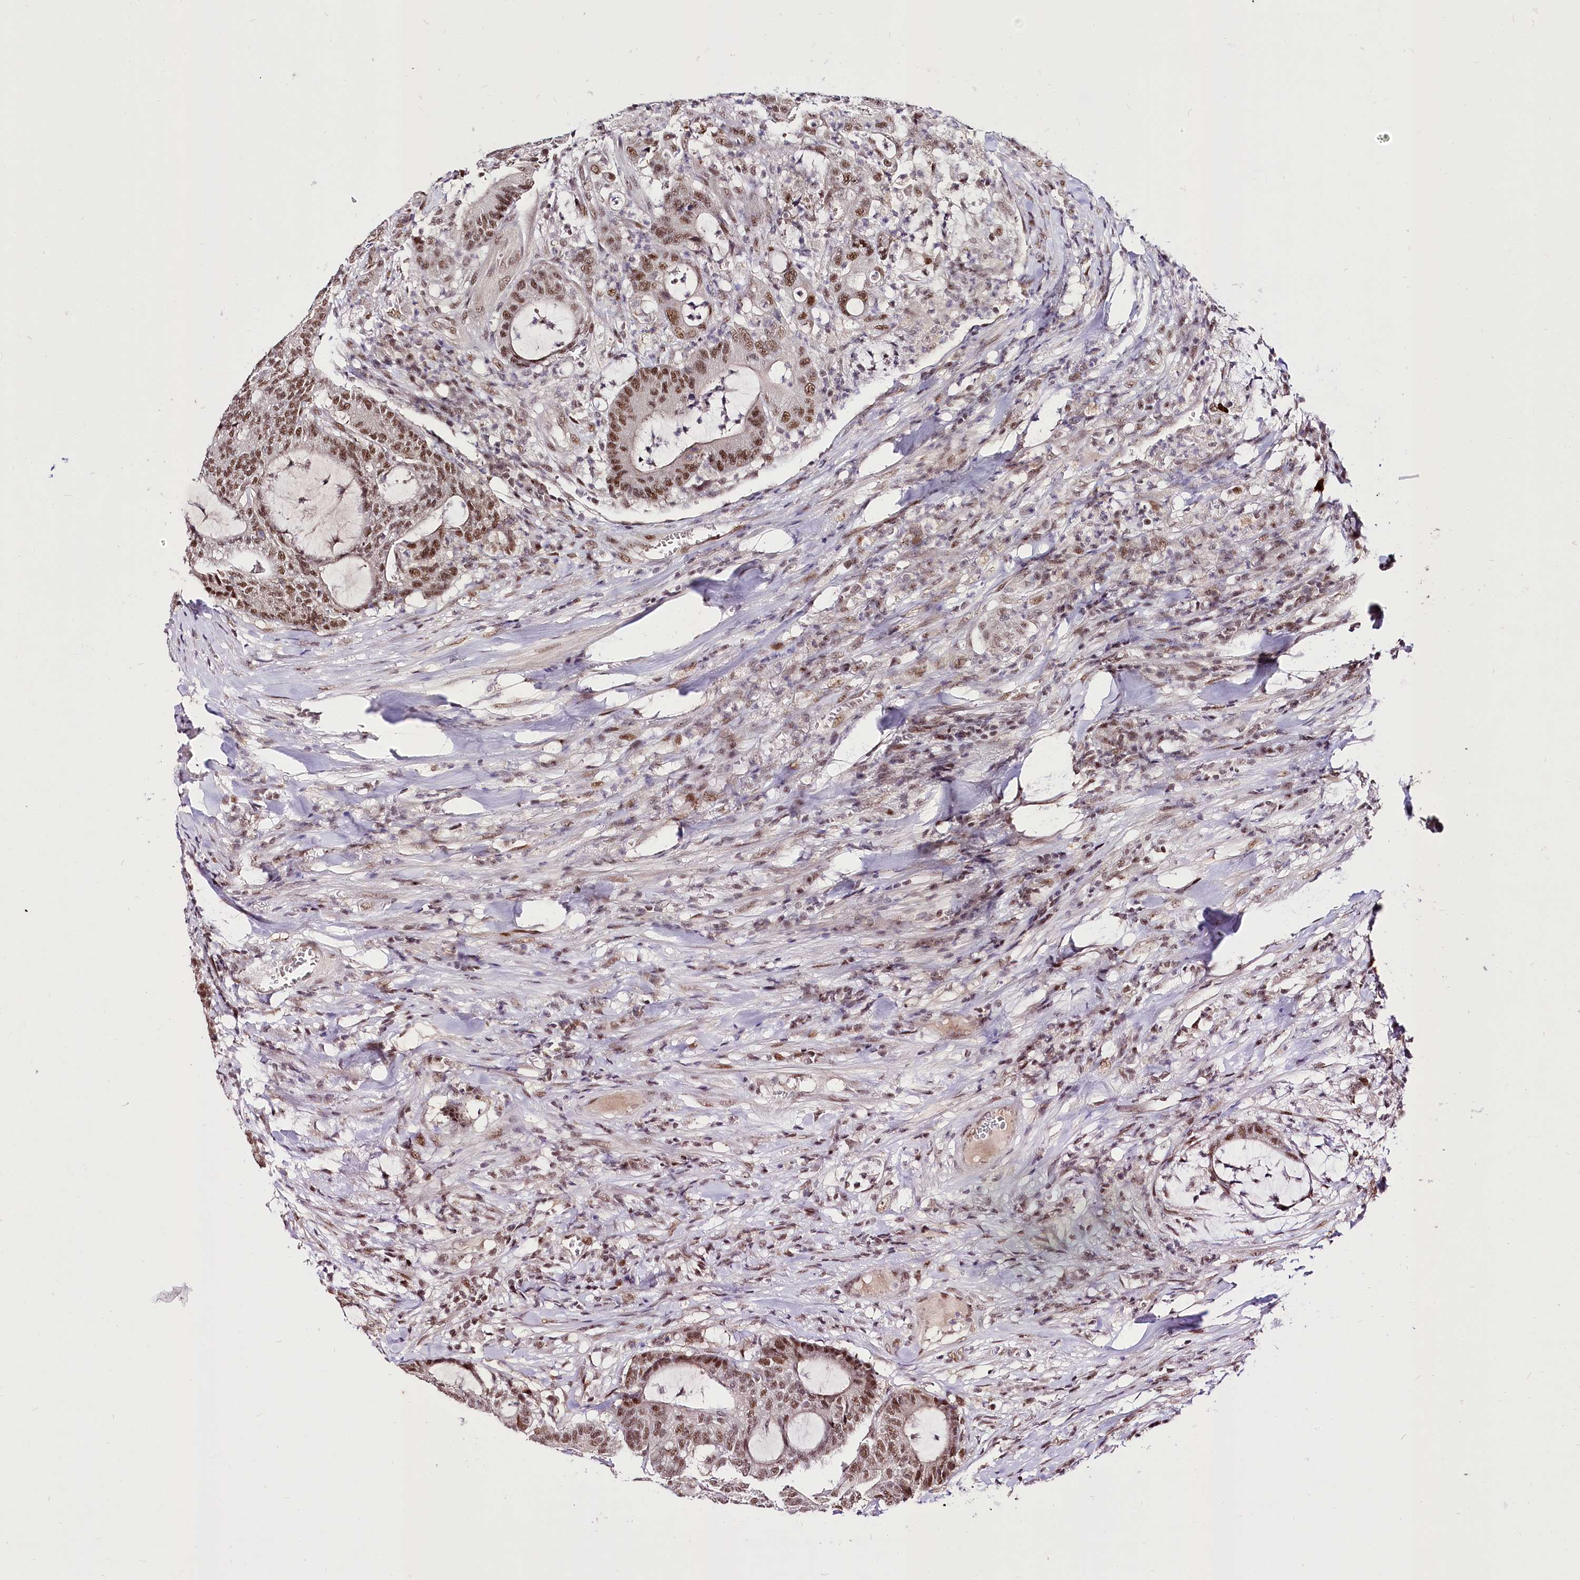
{"staining": {"intensity": "moderate", "quantity": ">75%", "location": "nuclear"}, "tissue": "colorectal cancer", "cell_type": "Tumor cells", "image_type": "cancer", "snomed": [{"axis": "morphology", "description": "Adenocarcinoma, NOS"}, {"axis": "topography", "description": "Colon"}], "caption": "This image exhibits IHC staining of colorectal cancer, with medium moderate nuclear staining in about >75% of tumor cells.", "gene": "POLA2", "patient": {"sex": "female", "age": 84}}